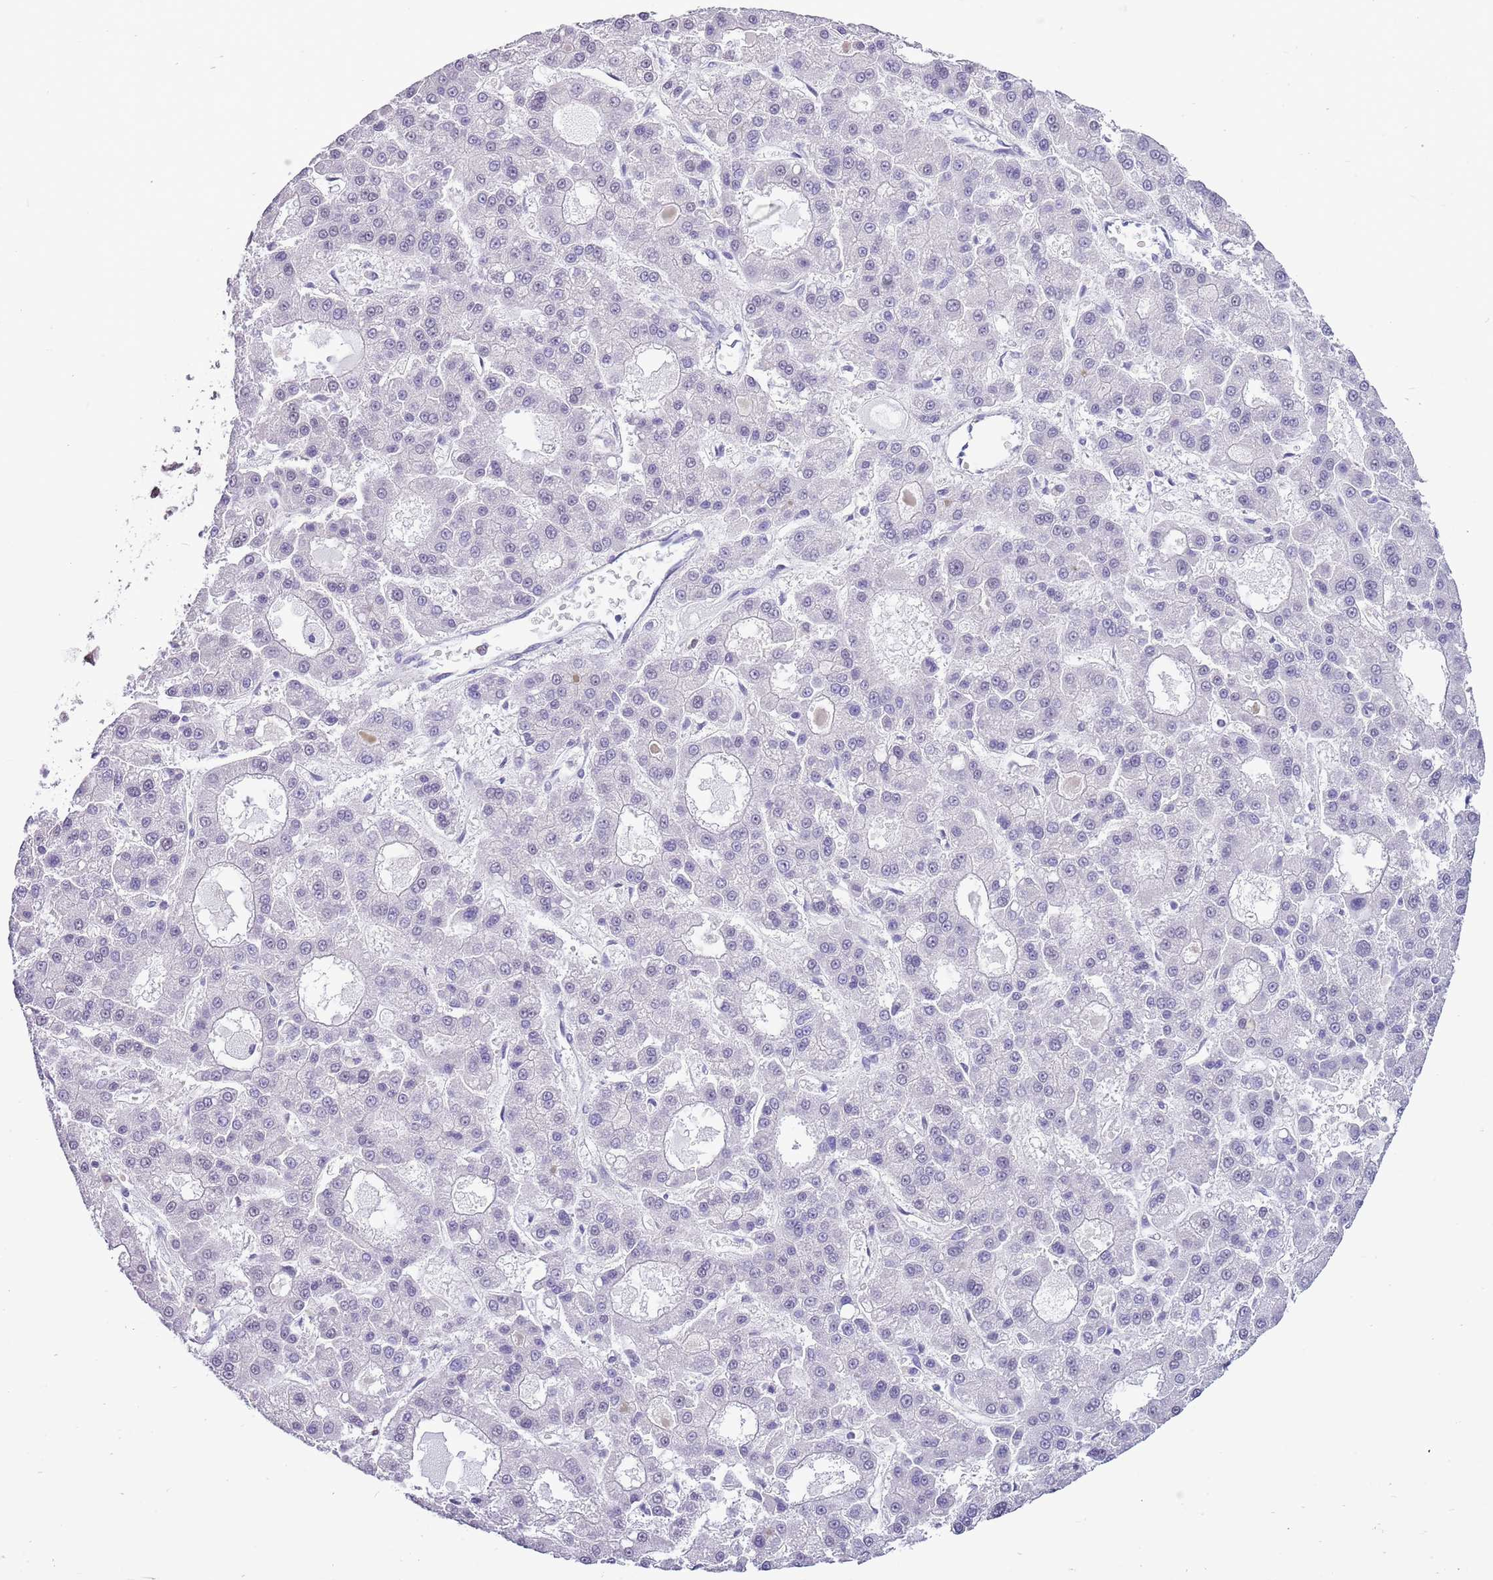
{"staining": {"intensity": "negative", "quantity": "none", "location": "none"}, "tissue": "liver cancer", "cell_type": "Tumor cells", "image_type": "cancer", "snomed": [{"axis": "morphology", "description": "Carcinoma, Hepatocellular, NOS"}, {"axis": "topography", "description": "Liver"}], "caption": "This is an IHC histopathology image of liver hepatocellular carcinoma. There is no expression in tumor cells.", "gene": "PPP1R17", "patient": {"sex": "male", "age": 70}}